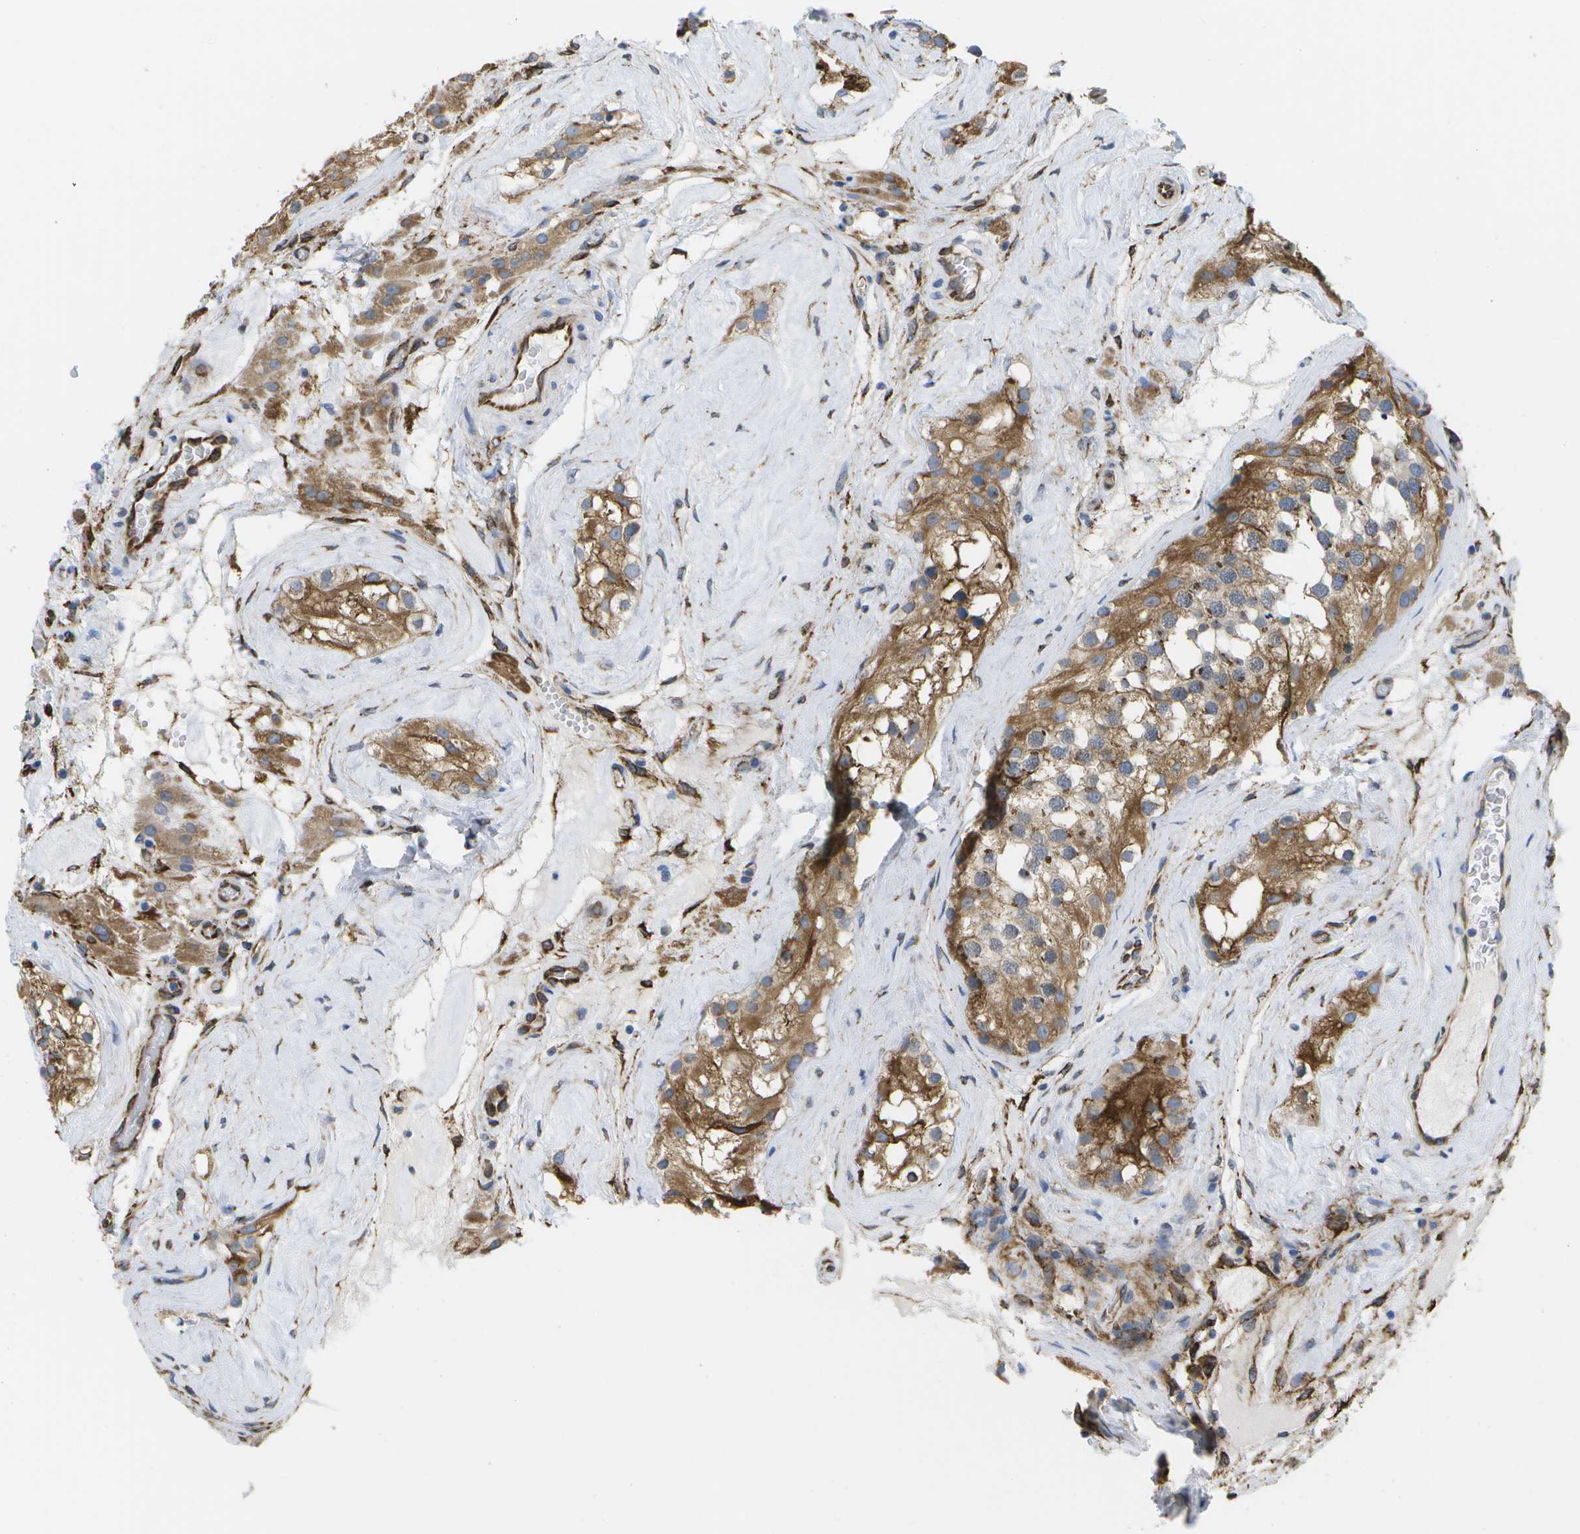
{"staining": {"intensity": "moderate", "quantity": ">75%", "location": "cytoplasmic/membranous"}, "tissue": "testis", "cell_type": "Cells in seminiferous ducts", "image_type": "normal", "snomed": [{"axis": "morphology", "description": "Normal tissue, NOS"}, {"axis": "morphology", "description": "Seminoma, NOS"}, {"axis": "topography", "description": "Testis"}], "caption": "The immunohistochemical stain shows moderate cytoplasmic/membranous staining in cells in seminiferous ducts of normal testis.", "gene": "ZDHHC17", "patient": {"sex": "male", "age": 71}}